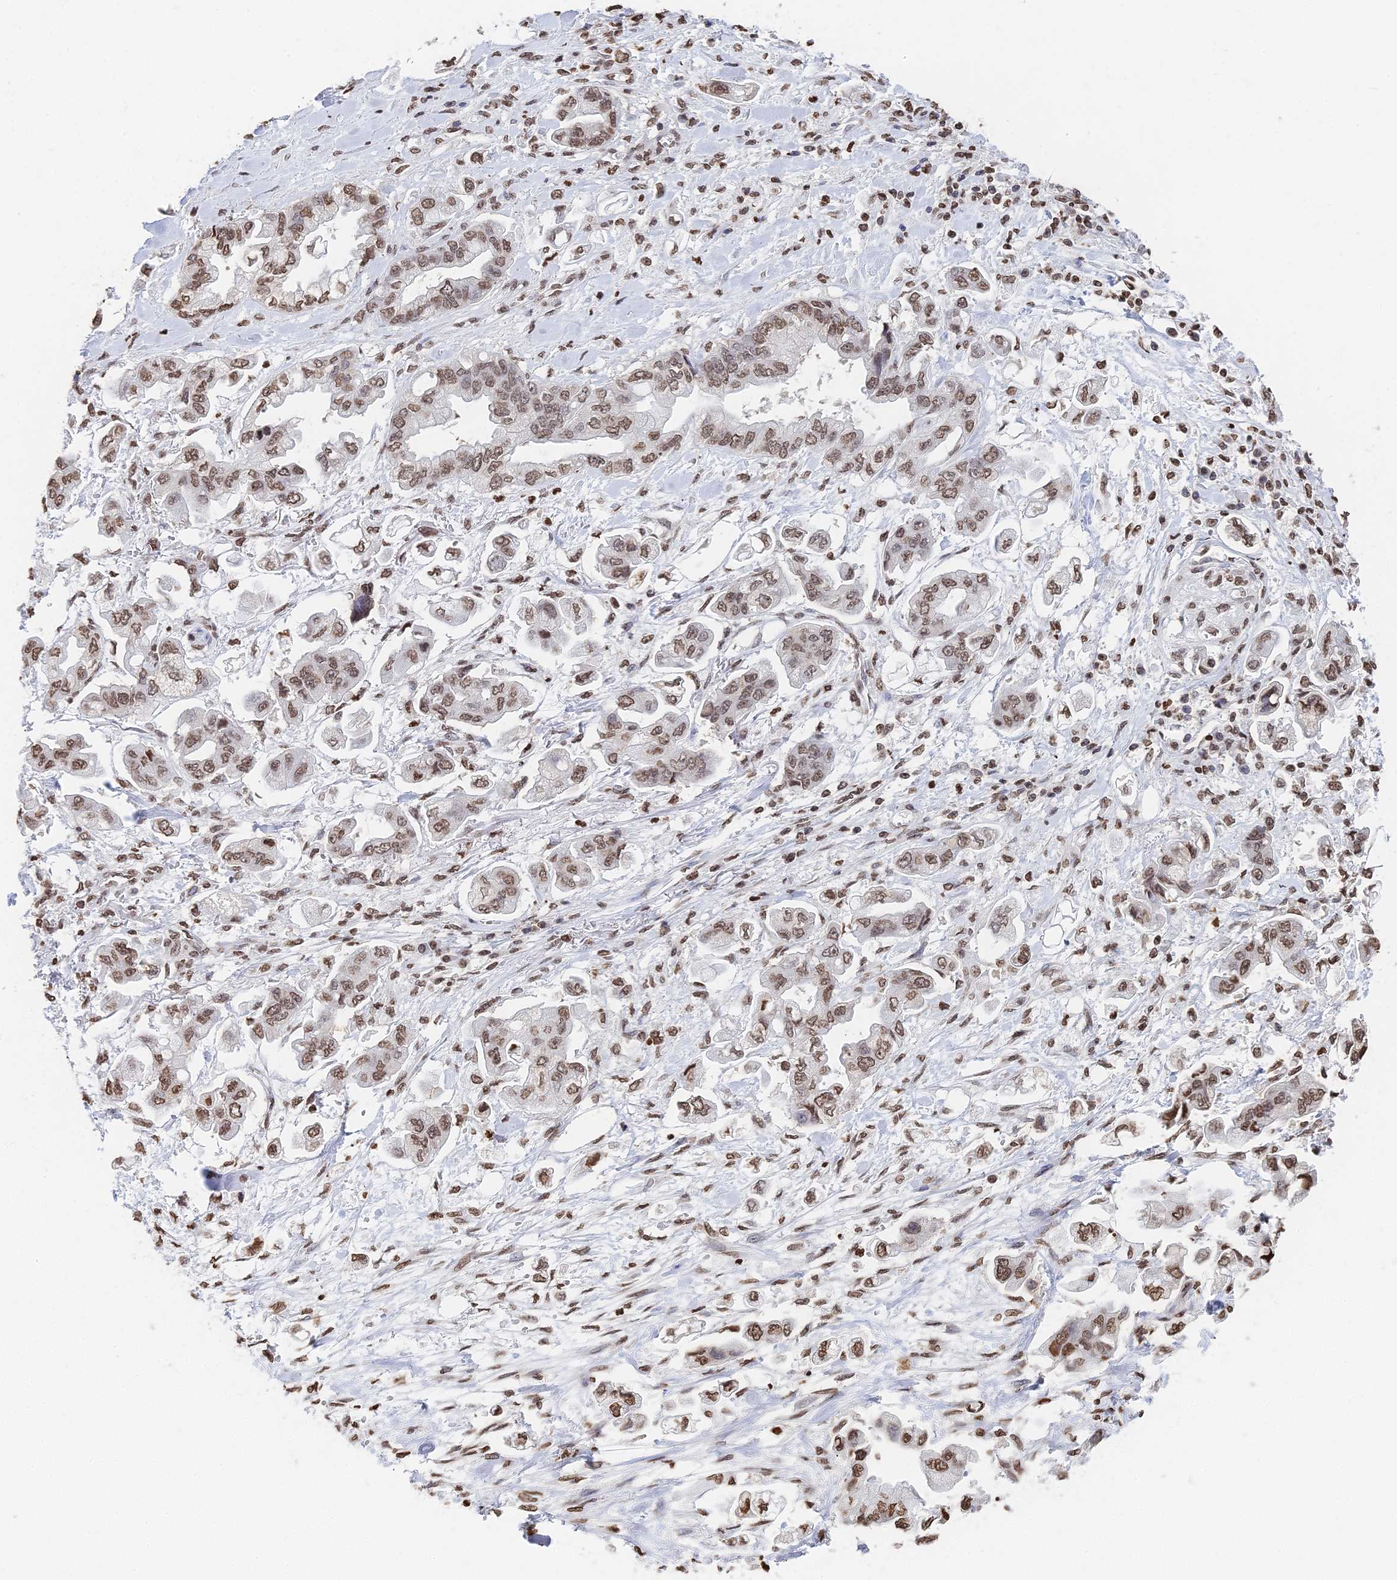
{"staining": {"intensity": "moderate", "quantity": ">75%", "location": "nuclear"}, "tissue": "stomach cancer", "cell_type": "Tumor cells", "image_type": "cancer", "snomed": [{"axis": "morphology", "description": "Adenocarcinoma, NOS"}, {"axis": "topography", "description": "Stomach"}], "caption": "Stomach cancer (adenocarcinoma) stained for a protein (brown) demonstrates moderate nuclear positive expression in approximately >75% of tumor cells.", "gene": "GBP3", "patient": {"sex": "male", "age": 62}}